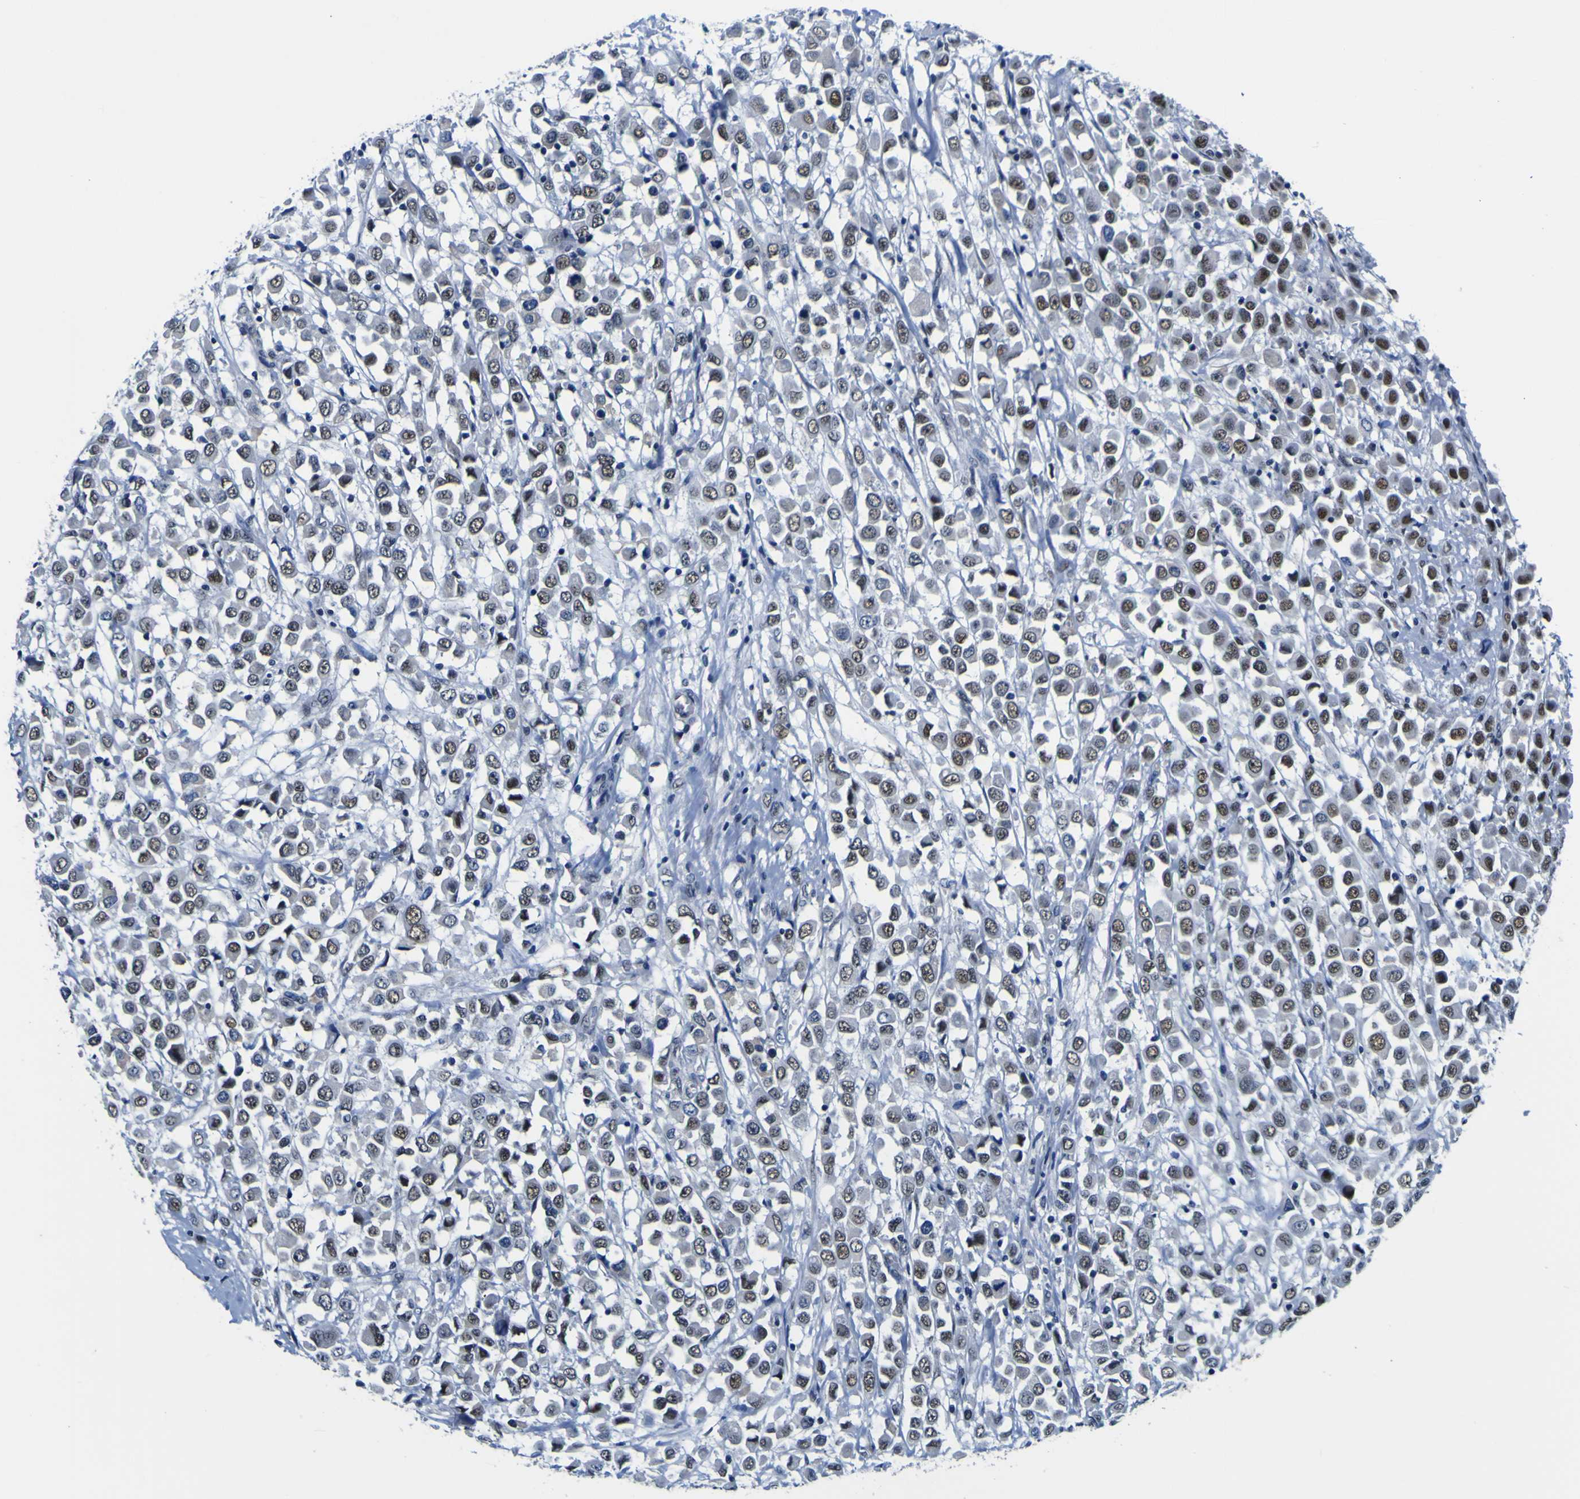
{"staining": {"intensity": "moderate", "quantity": "25%-75%", "location": "nuclear"}, "tissue": "breast cancer", "cell_type": "Tumor cells", "image_type": "cancer", "snomed": [{"axis": "morphology", "description": "Duct carcinoma"}, {"axis": "topography", "description": "Breast"}], "caption": "An immunohistochemistry photomicrograph of tumor tissue is shown. Protein staining in brown labels moderate nuclear positivity in intraductal carcinoma (breast) within tumor cells.", "gene": "CUL4B", "patient": {"sex": "female", "age": 61}}